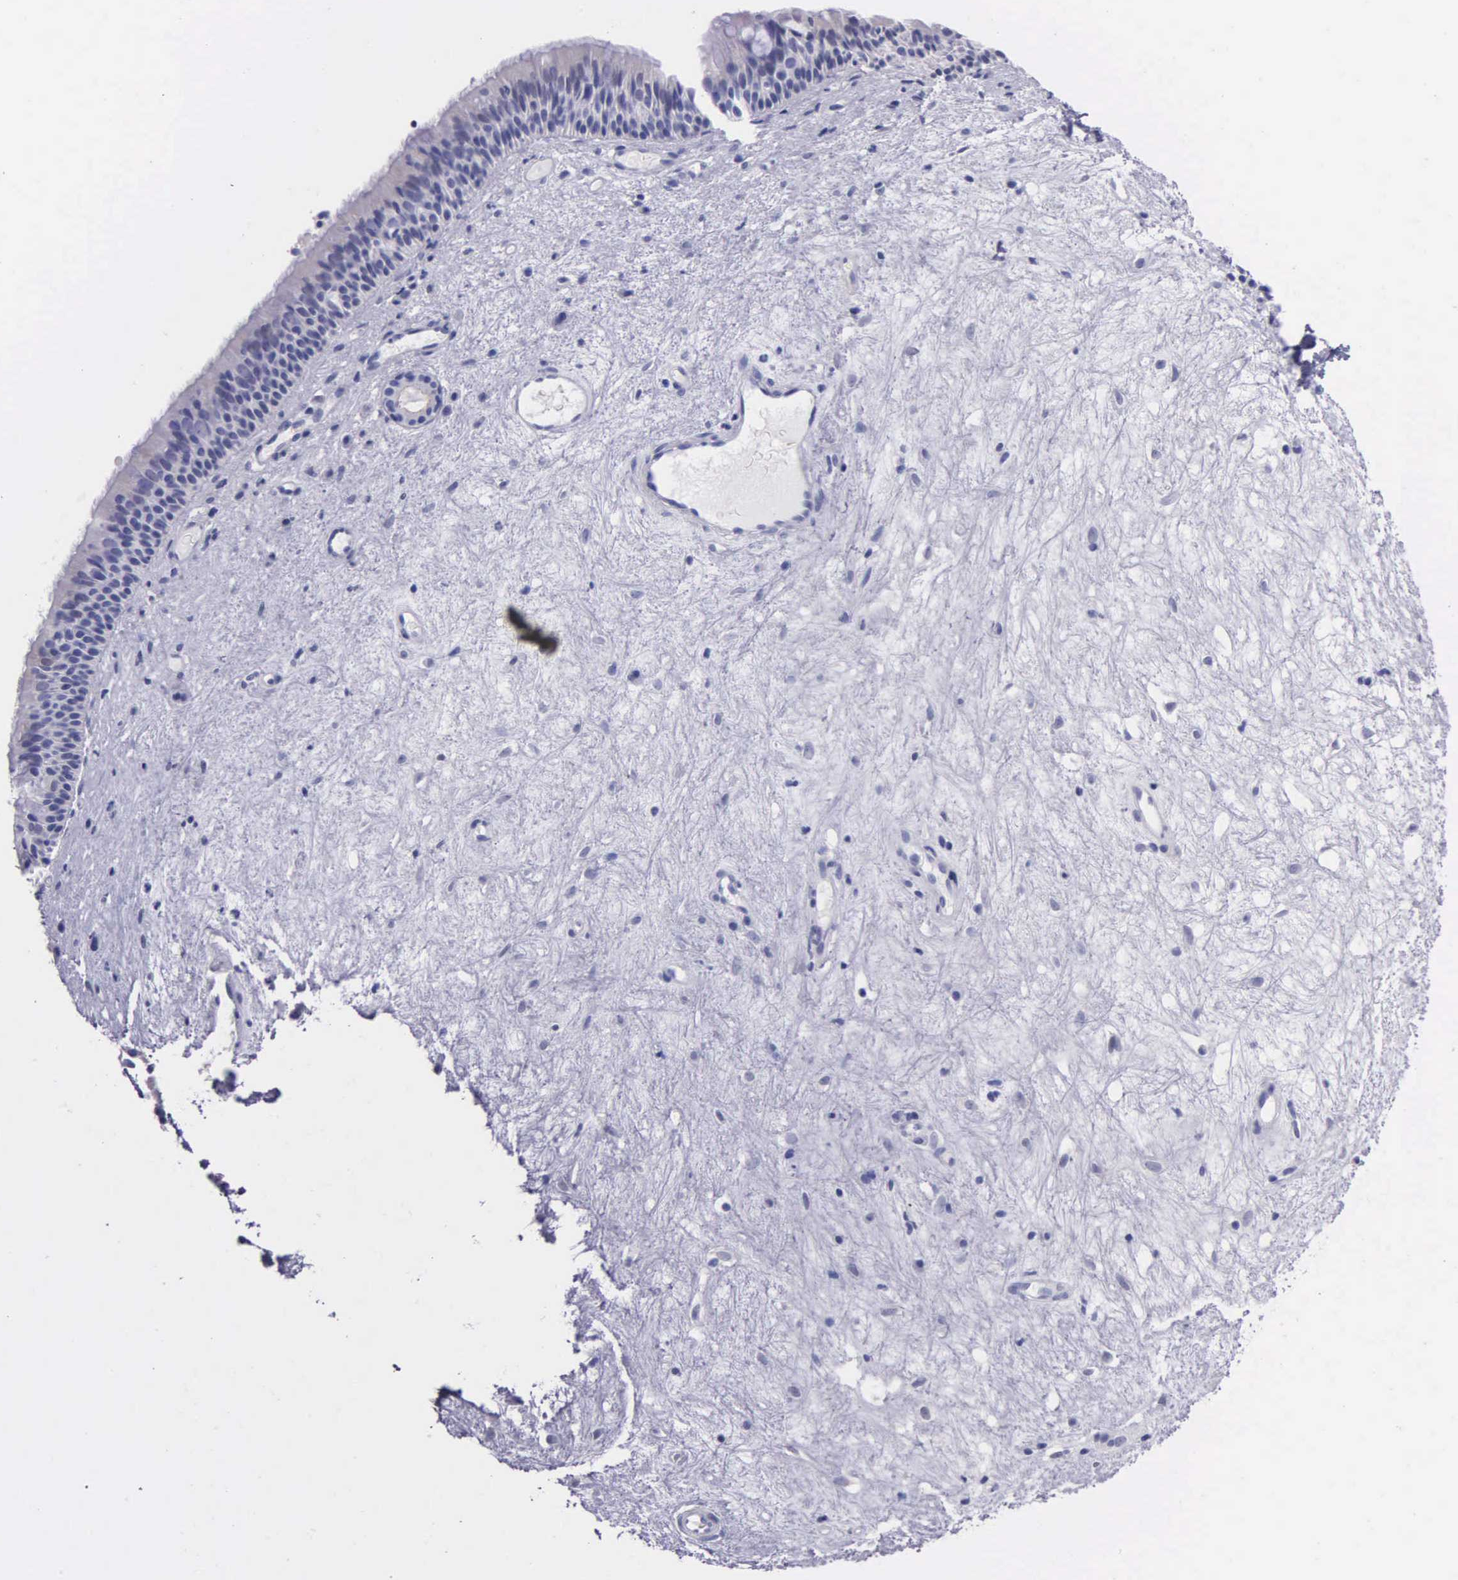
{"staining": {"intensity": "weak", "quantity": "25%-75%", "location": "cytoplasmic/membranous"}, "tissue": "nasopharynx", "cell_type": "Respiratory epithelial cells", "image_type": "normal", "snomed": [{"axis": "morphology", "description": "Normal tissue, NOS"}, {"axis": "topography", "description": "Nasopharynx"}], "caption": "A histopathology image of human nasopharynx stained for a protein displays weak cytoplasmic/membranous brown staining in respiratory epithelial cells. (Stains: DAB (3,3'-diaminobenzidine) in brown, nuclei in blue, Microscopy: brightfield microscopy at high magnification).", "gene": "GSTT2B", "patient": {"sex": "female", "age": 78}}